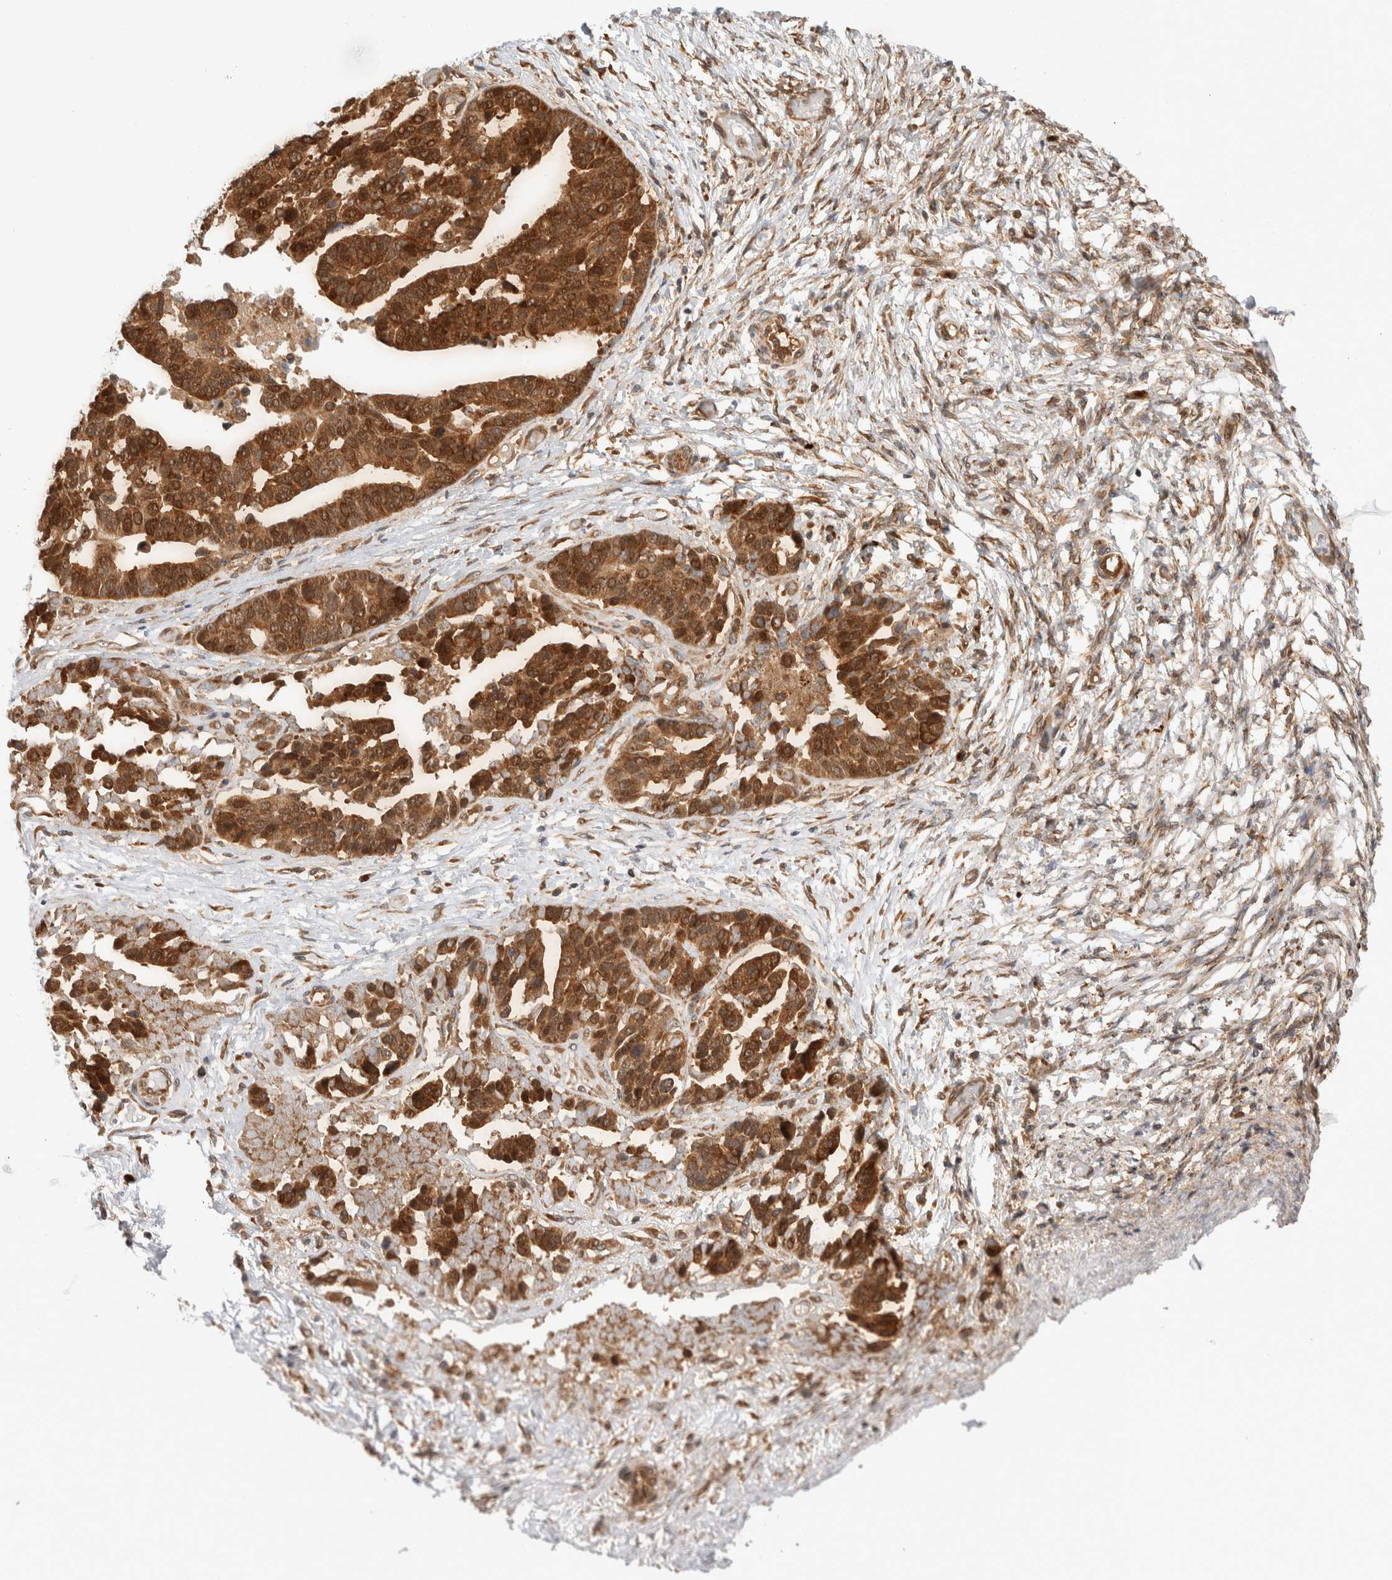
{"staining": {"intensity": "moderate", "quantity": ">75%", "location": "cytoplasmic/membranous"}, "tissue": "ovarian cancer", "cell_type": "Tumor cells", "image_type": "cancer", "snomed": [{"axis": "morphology", "description": "Cystadenocarcinoma, serous, NOS"}, {"axis": "topography", "description": "Ovary"}], "caption": "Brown immunohistochemical staining in serous cystadenocarcinoma (ovarian) exhibits moderate cytoplasmic/membranous positivity in about >75% of tumor cells. Nuclei are stained in blue.", "gene": "ACTL9", "patient": {"sex": "female", "age": 44}}